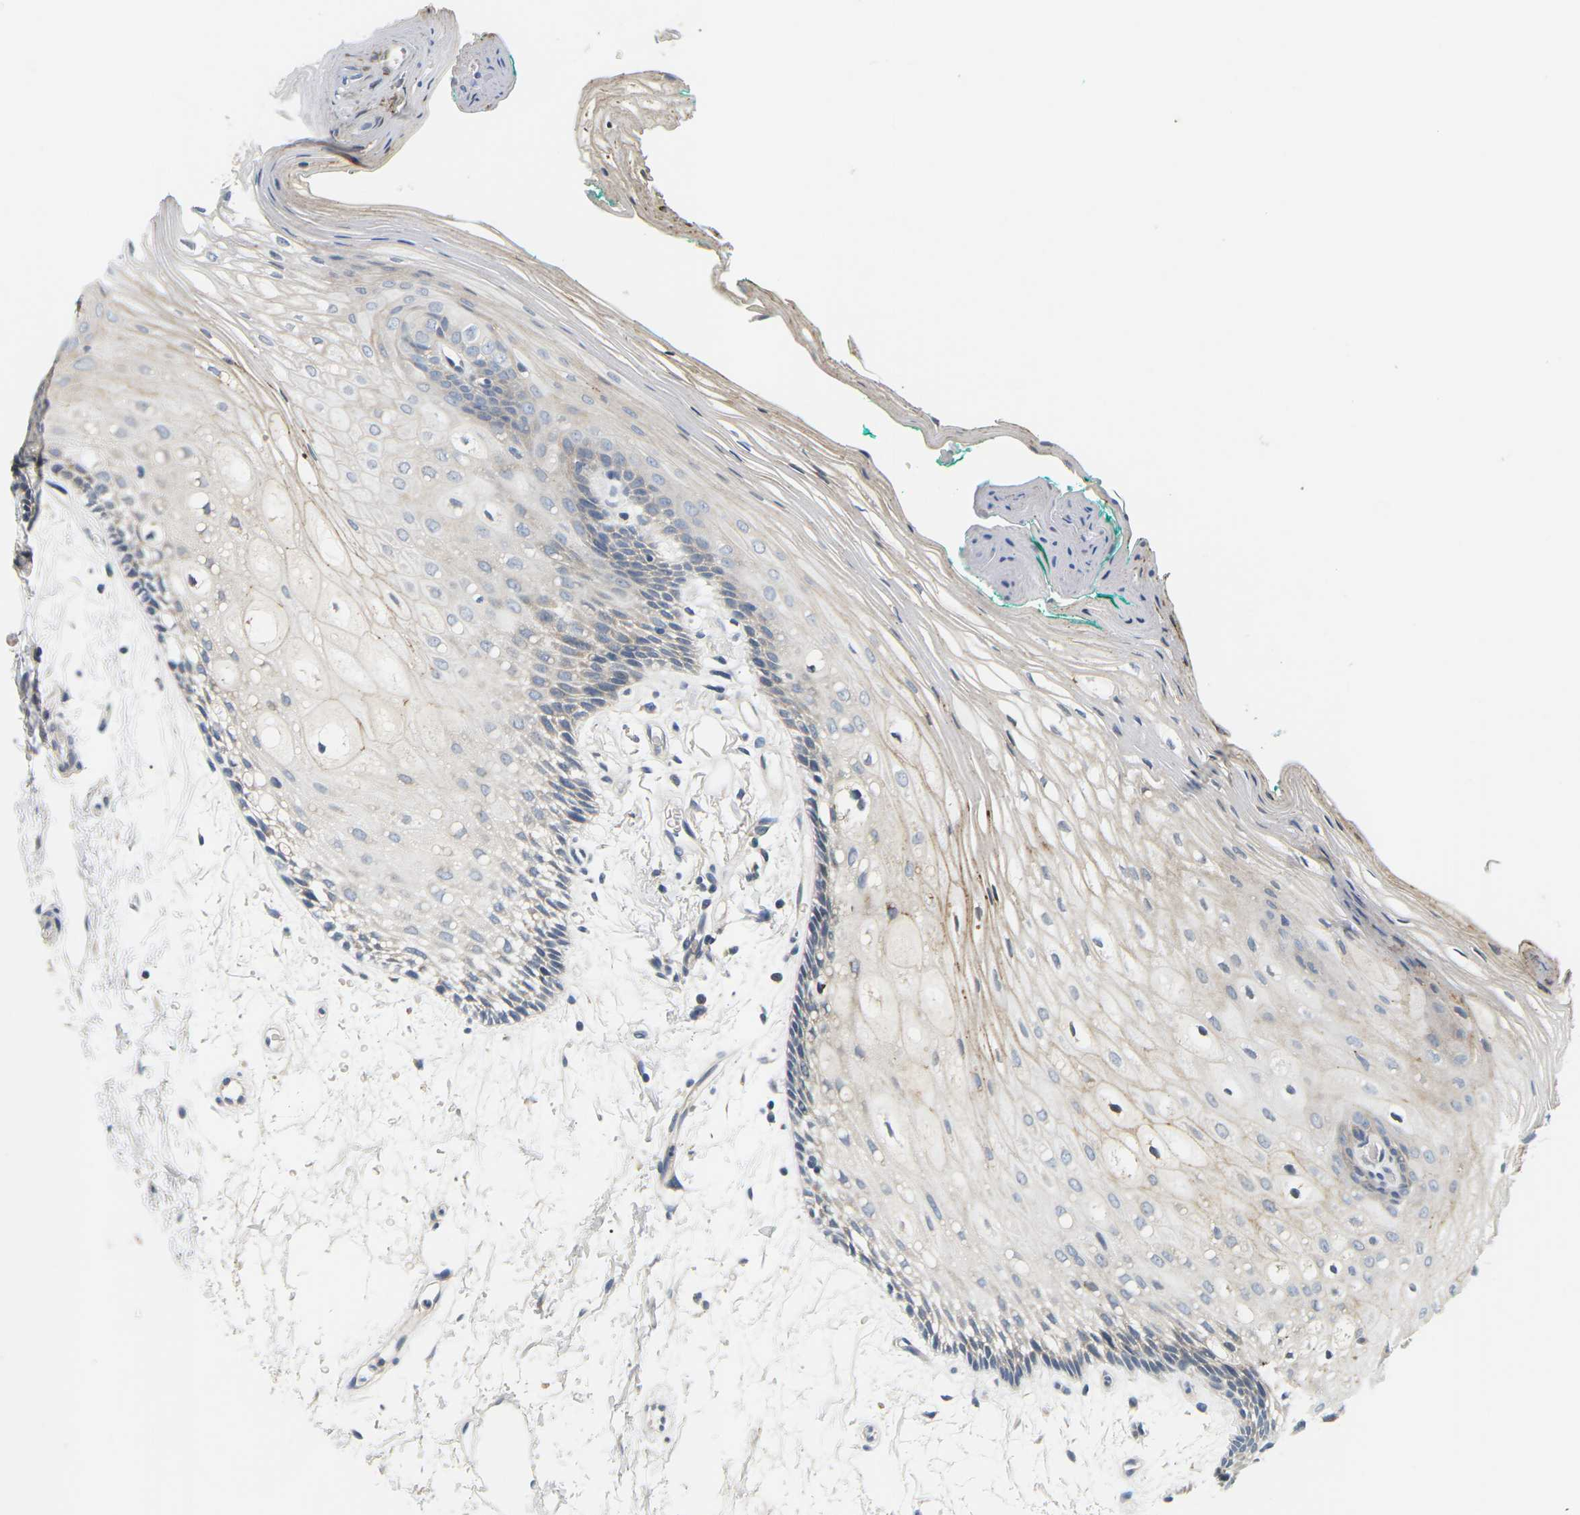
{"staining": {"intensity": "moderate", "quantity": "<25%", "location": "cytoplasmic/membranous"}, "tissue": "oral mucosa", "cell_type": "Squamous epithelial cells", "image_type": "normal", "snomed": [{"axis": "morphology", "description": "Normal tissue, NOS"}, {"axis": "topography", "description": "Skeletal muscle"}, {"axis": "topography", "description": "Oral tissue"}, {"axis": "topography", "description": "Peripheral nerve tissue"}], "caption": "Brown immunohistochemical staining in normal human oral mucosa exhibits moderate cytoplasmic/membranous staining in about <25% of squamous epithelial cells.", "gene": "EVA1C", "patient": {"sex": "female", "age": 84}}